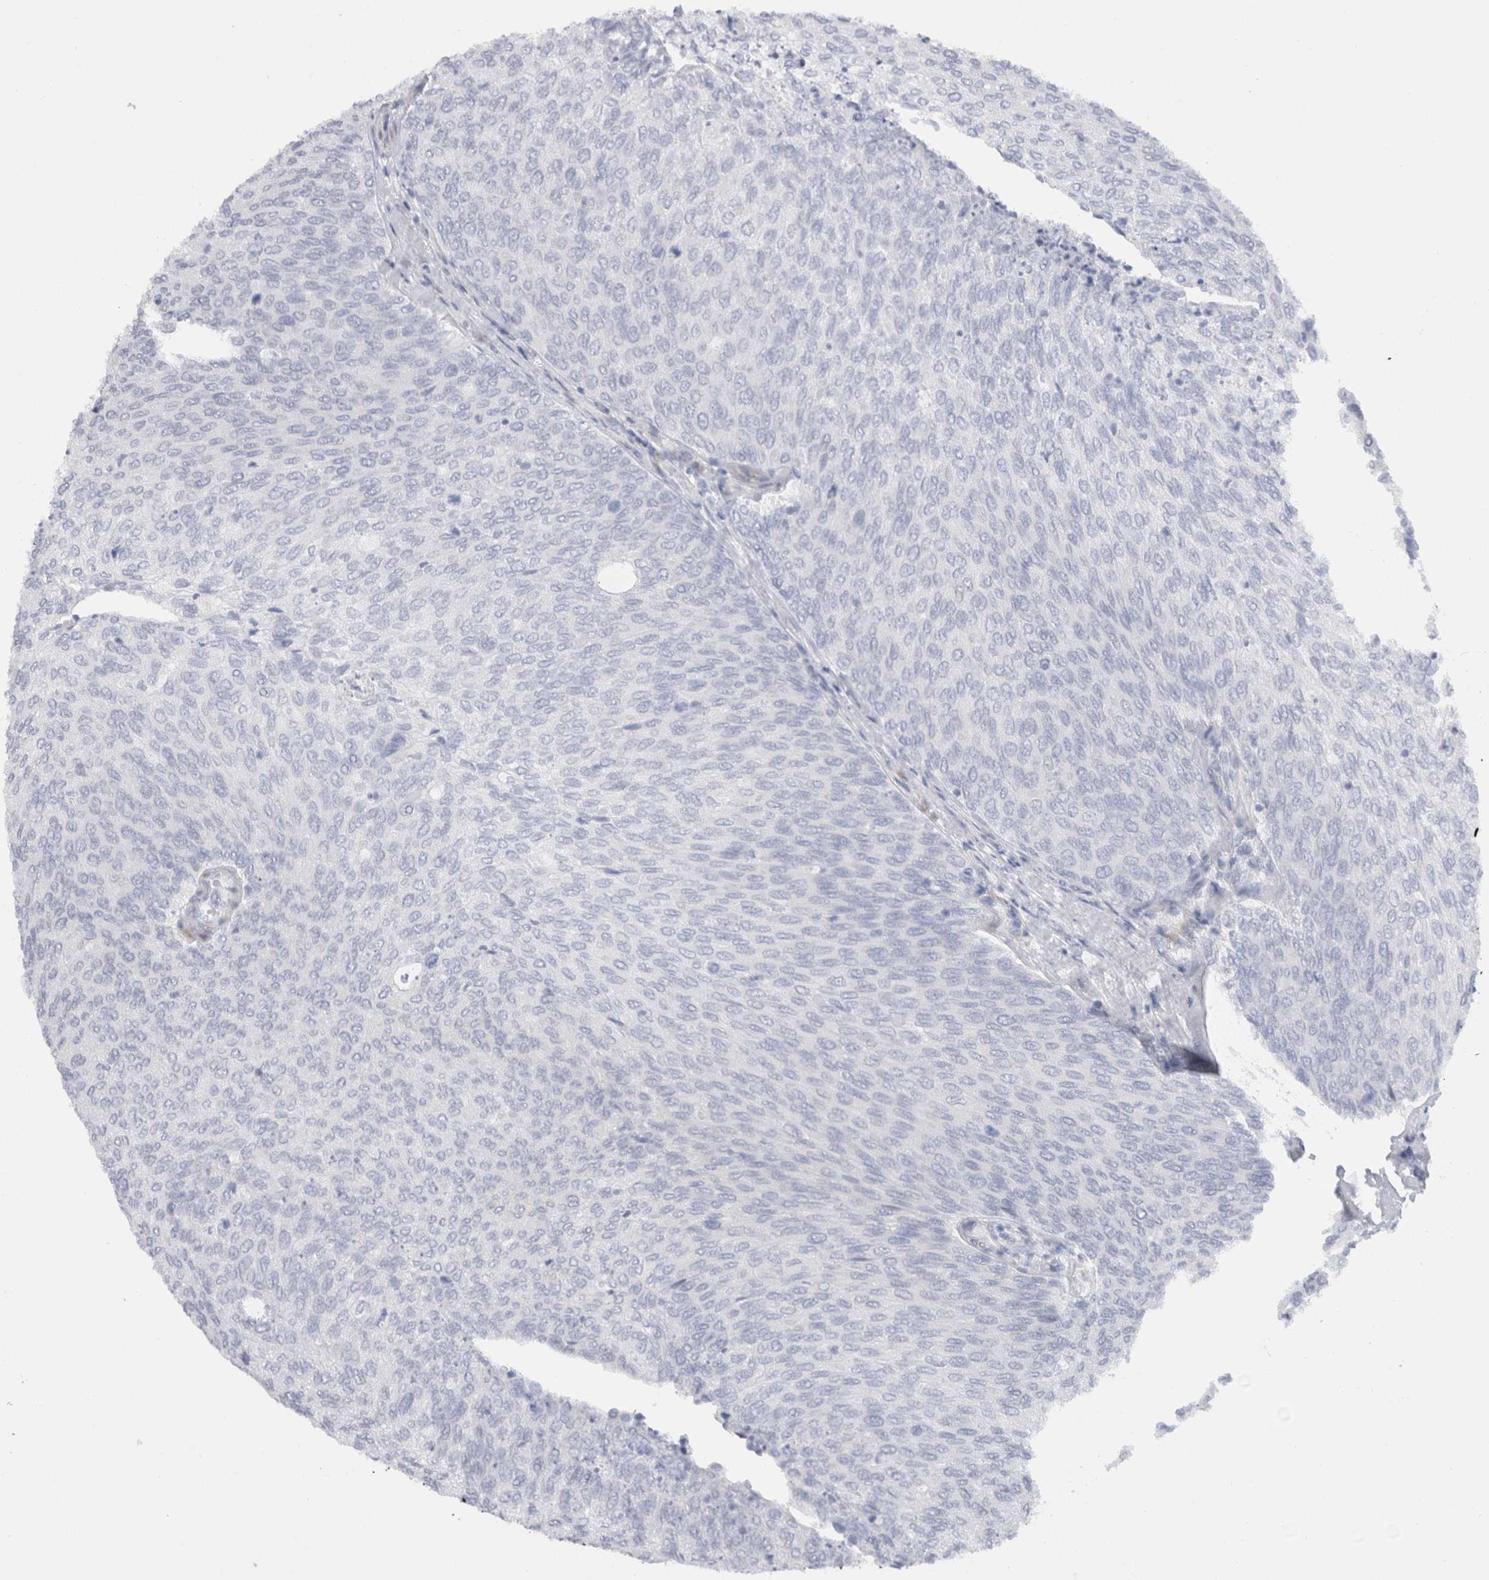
{"staining": {"intensity": "negative", "quantity": "none", "location": "none"}, "tissue": "urothelial cancer", "cell_type": "Tumor cells", "image_type": "cancer", "snomed": [{"axis": "morphology", "description": "Urothelial carcinoma, Low grade"}, {"axis": "topography", "description": "Urinary bladder"}], "caption": "Human urothelial carcinoma (low-grade) stained for a protein using immunohistochemistry exhibits no staining in tumor cells.", "gene": "C9orf50", "patient": {"sex": "female", "age": 79}}